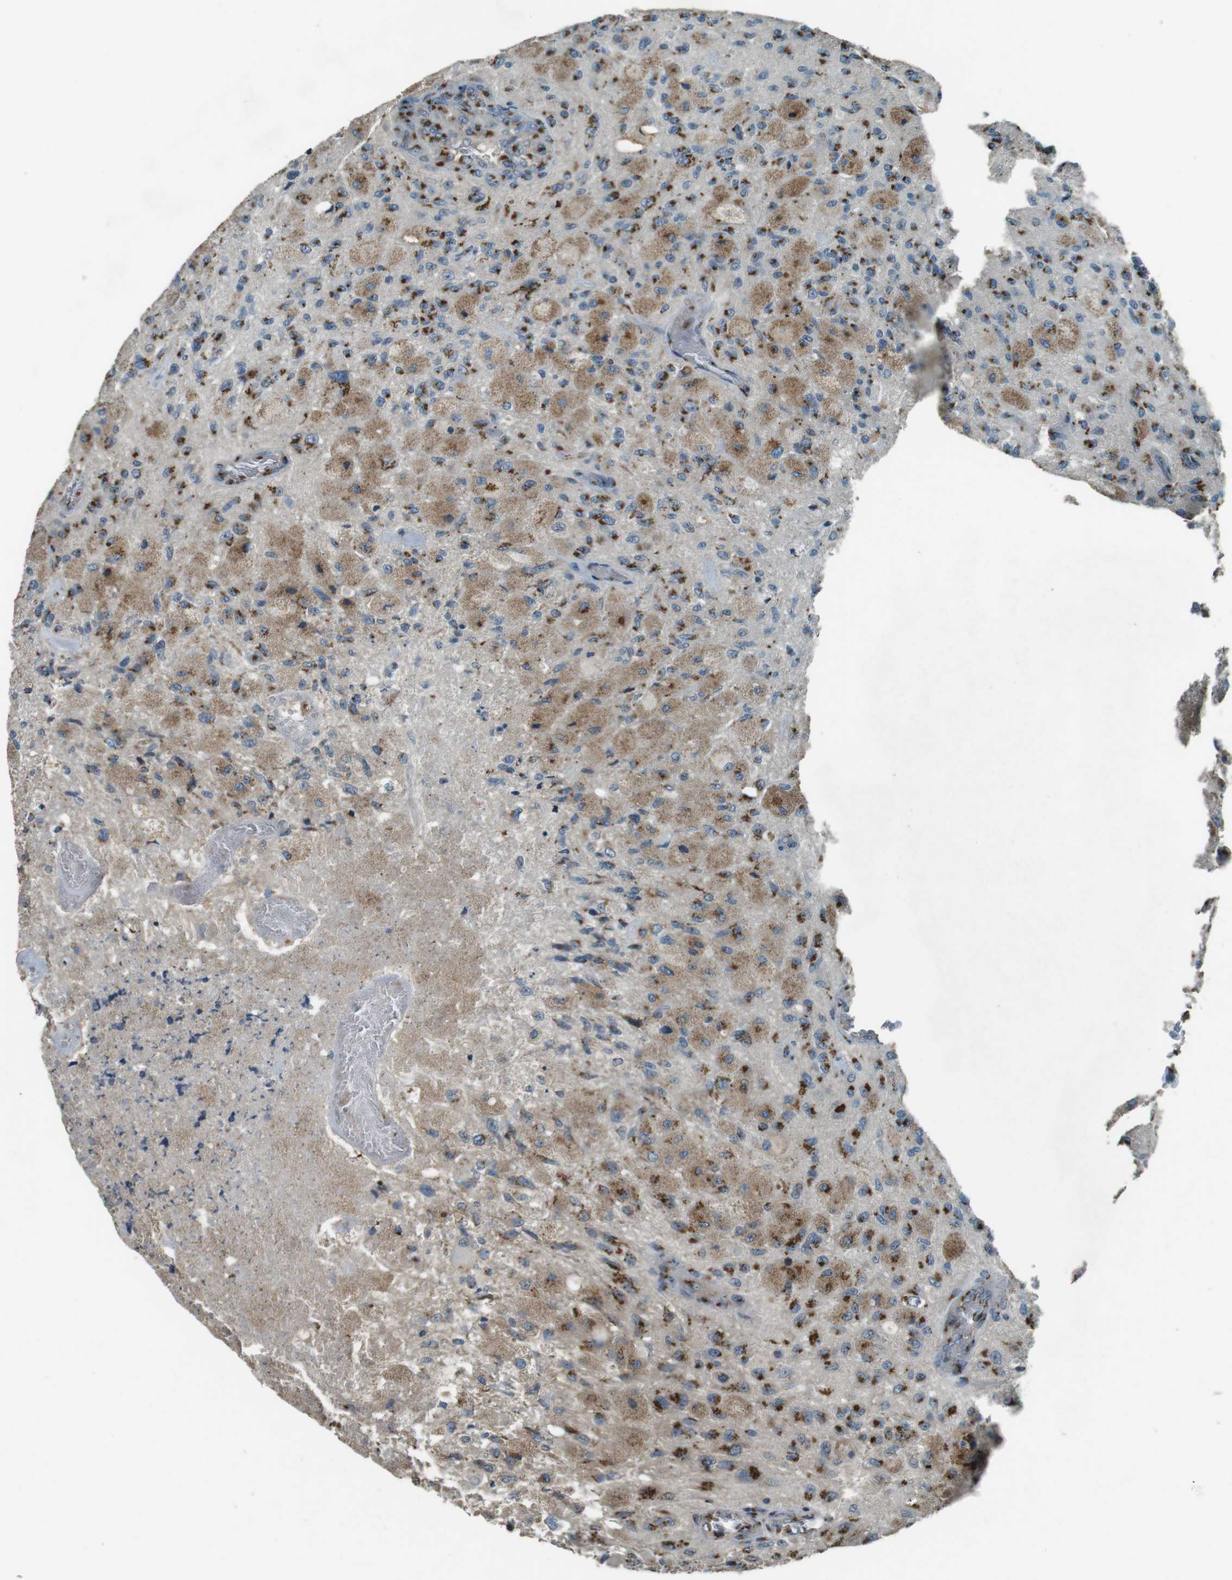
{"staining": {"intensity": "strong", "quantity": "25%-75%", "location": "cytoplasmic/membranous"}, "tissue": "glioma", "cell_type": "Tumor cells", "image_type": "cancer", "snomed": [{"axis": "morphology", "description": "Normal tissue, NOS"}, {"axis": "morphology", "description": "Glioma, malignant, High grade"}, {"axis": "topography", "description": "Cerebral cortex"}], "caption": "Protein staining by immunohistochemistry demonstrates strong cytoplasmic/membranous expression in about 25%-75% of tumor cells in glioma.", "gene": "TMEM115", "patient": {"sex": "male", "age": 77}}